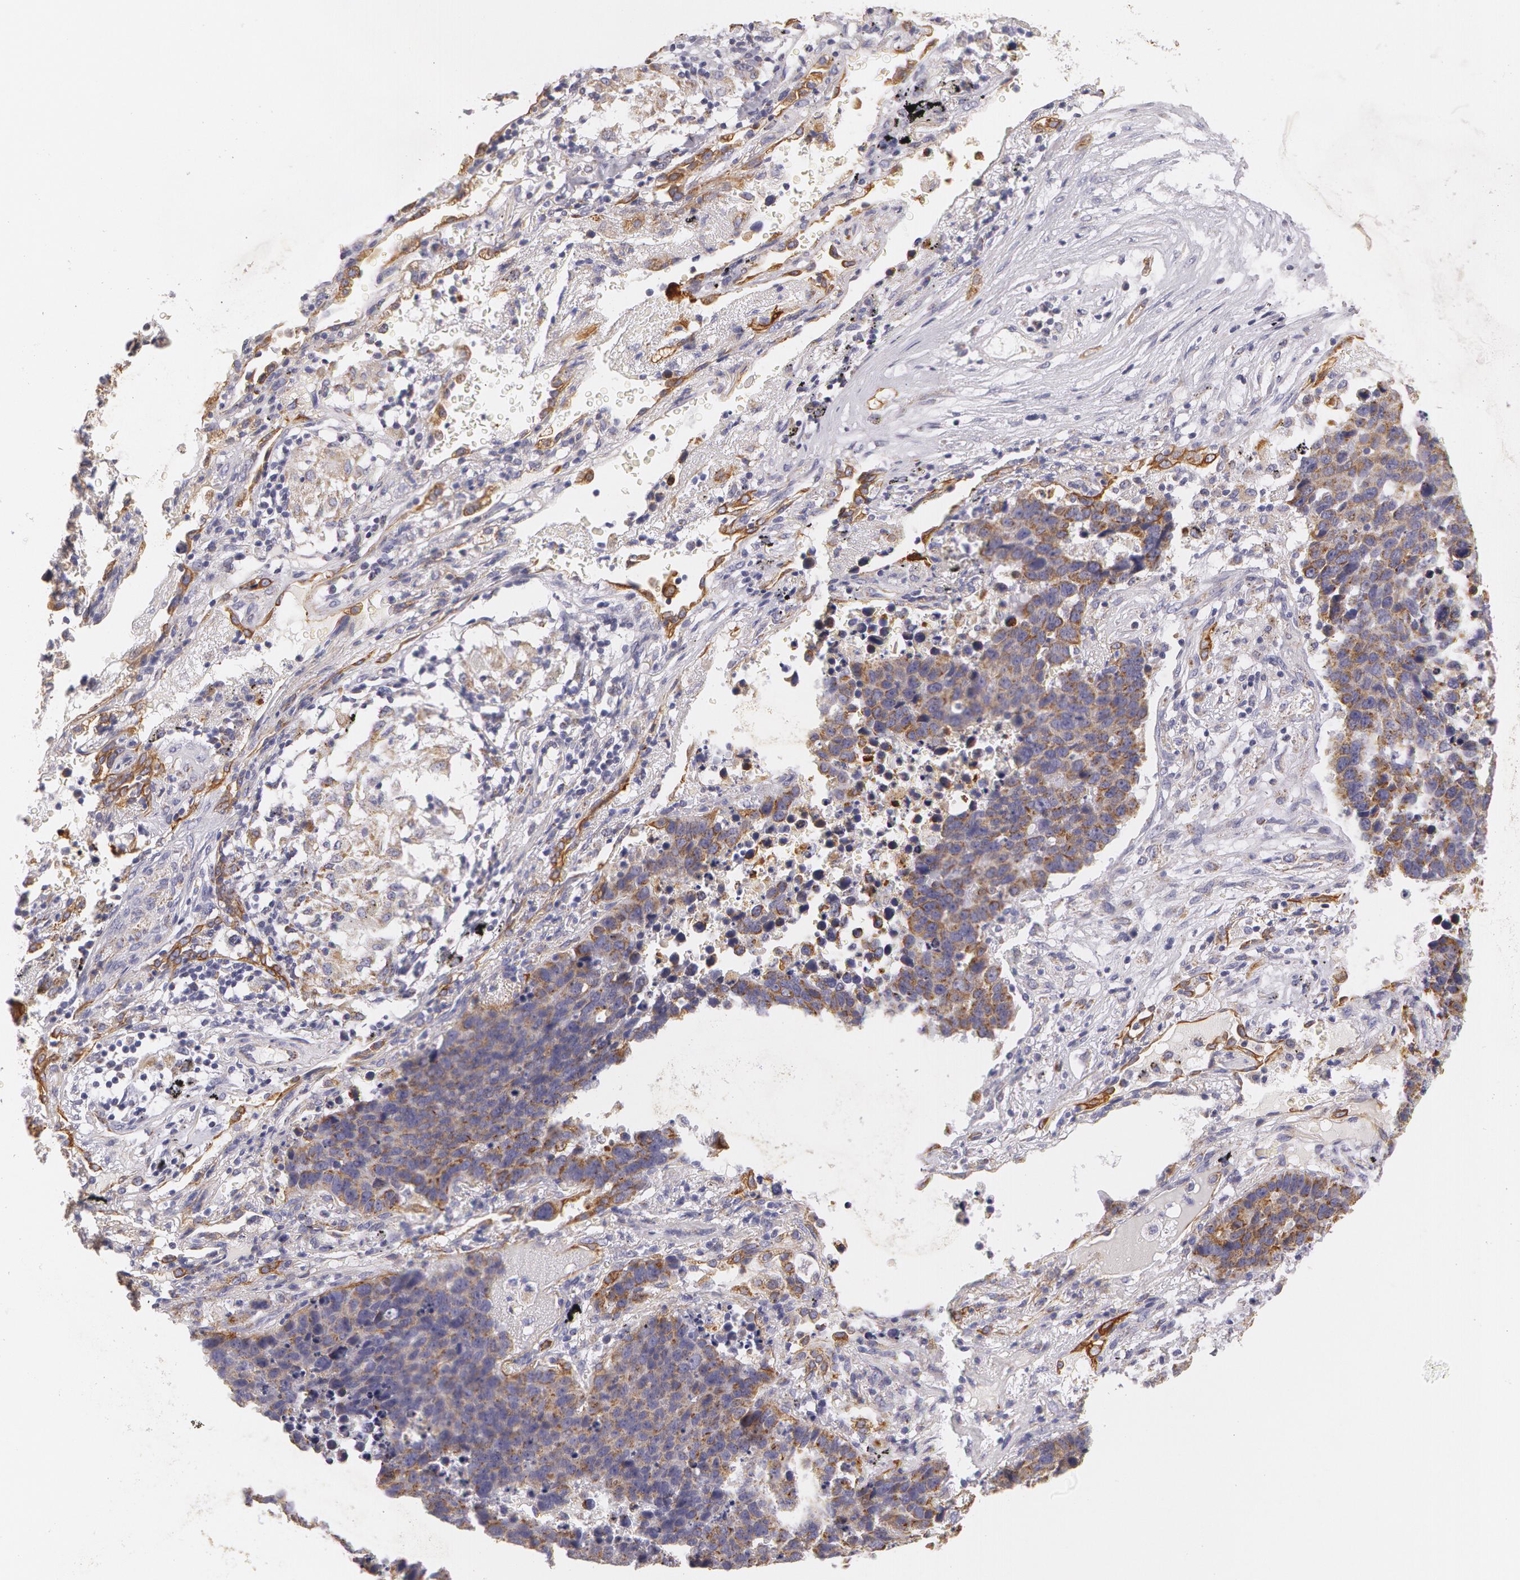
{"staining": {"intensity": "moderate", "quantity": "25%-75%", "location": "cytoplasmic/membranous"}, "tissue": "lung cancer", "cell_type": "Tumor cells", "image_type": "cancer", "snomed": [{"axis": "morphology", "description": "Carcinoid, malignant, NOS"}, {"axis": "topography", "description": "Lung"}], "caption": "Tumor cells show medium levels of moderate cytoplasmic/membranous staining in approximately 25%-75% of cells in human lung cancer (malignant carcinoid).", "gene": "KRT18", "patient": {"sex": "male", "age": 60}}